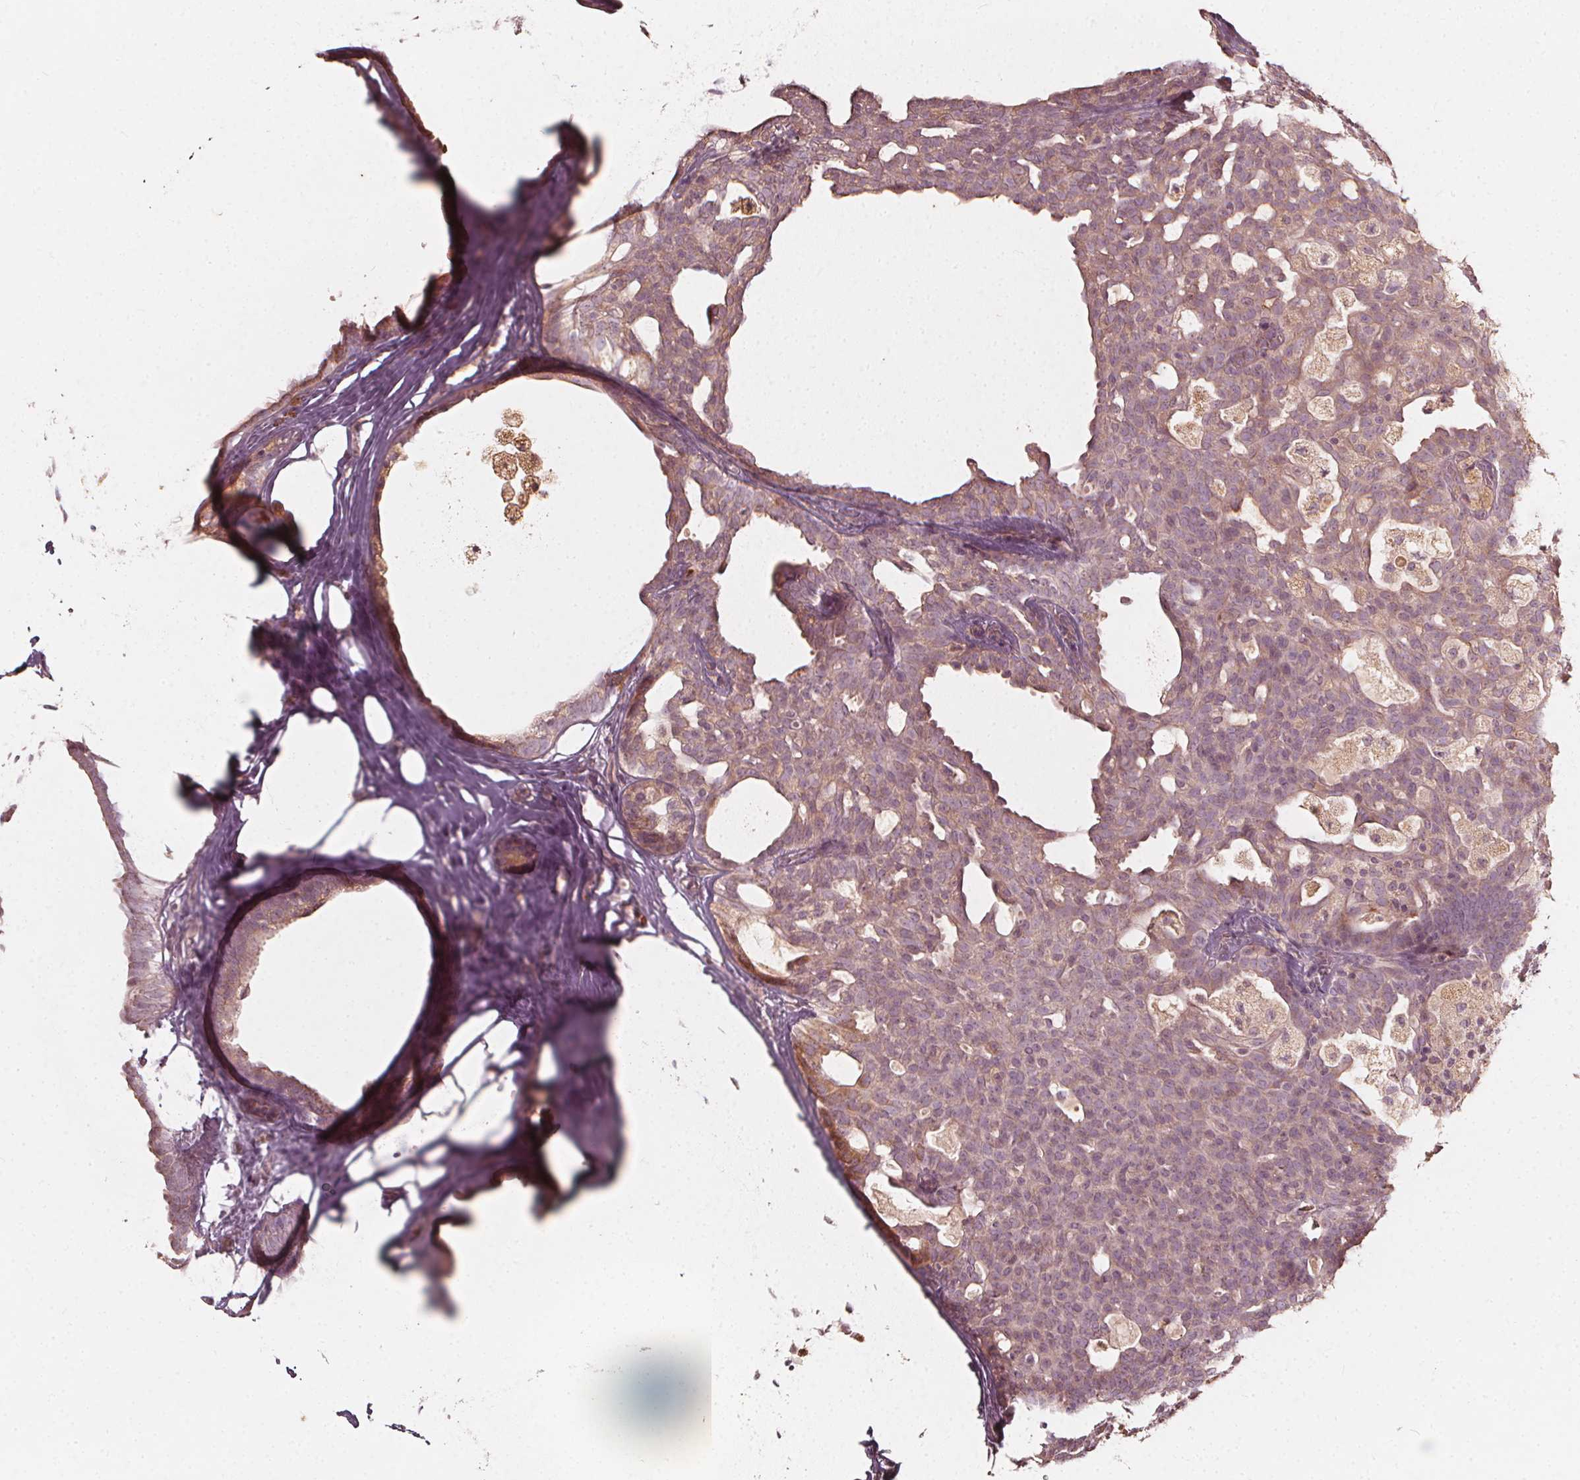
{"staining": {"intensity": "weak", "quantity": "25%-75%", "location": "nuclear"}, "tissue": "breast cancer", "cell_type": "Tumor cells", "image_type": "cancer", "snomed": [{"axis": "morphology", "description": "Duct carcinoma"}, {"axis": "topography", "description": "Breast"}], "caption": "Human breast cancer (intraductal carcinoma) stained for a protein (brown) reveals weak nuclear positive positivity in about 25%-75% of tumor cells.", "gene": "NPC1L1", "patient": {"sex": "female", "age": 59}}